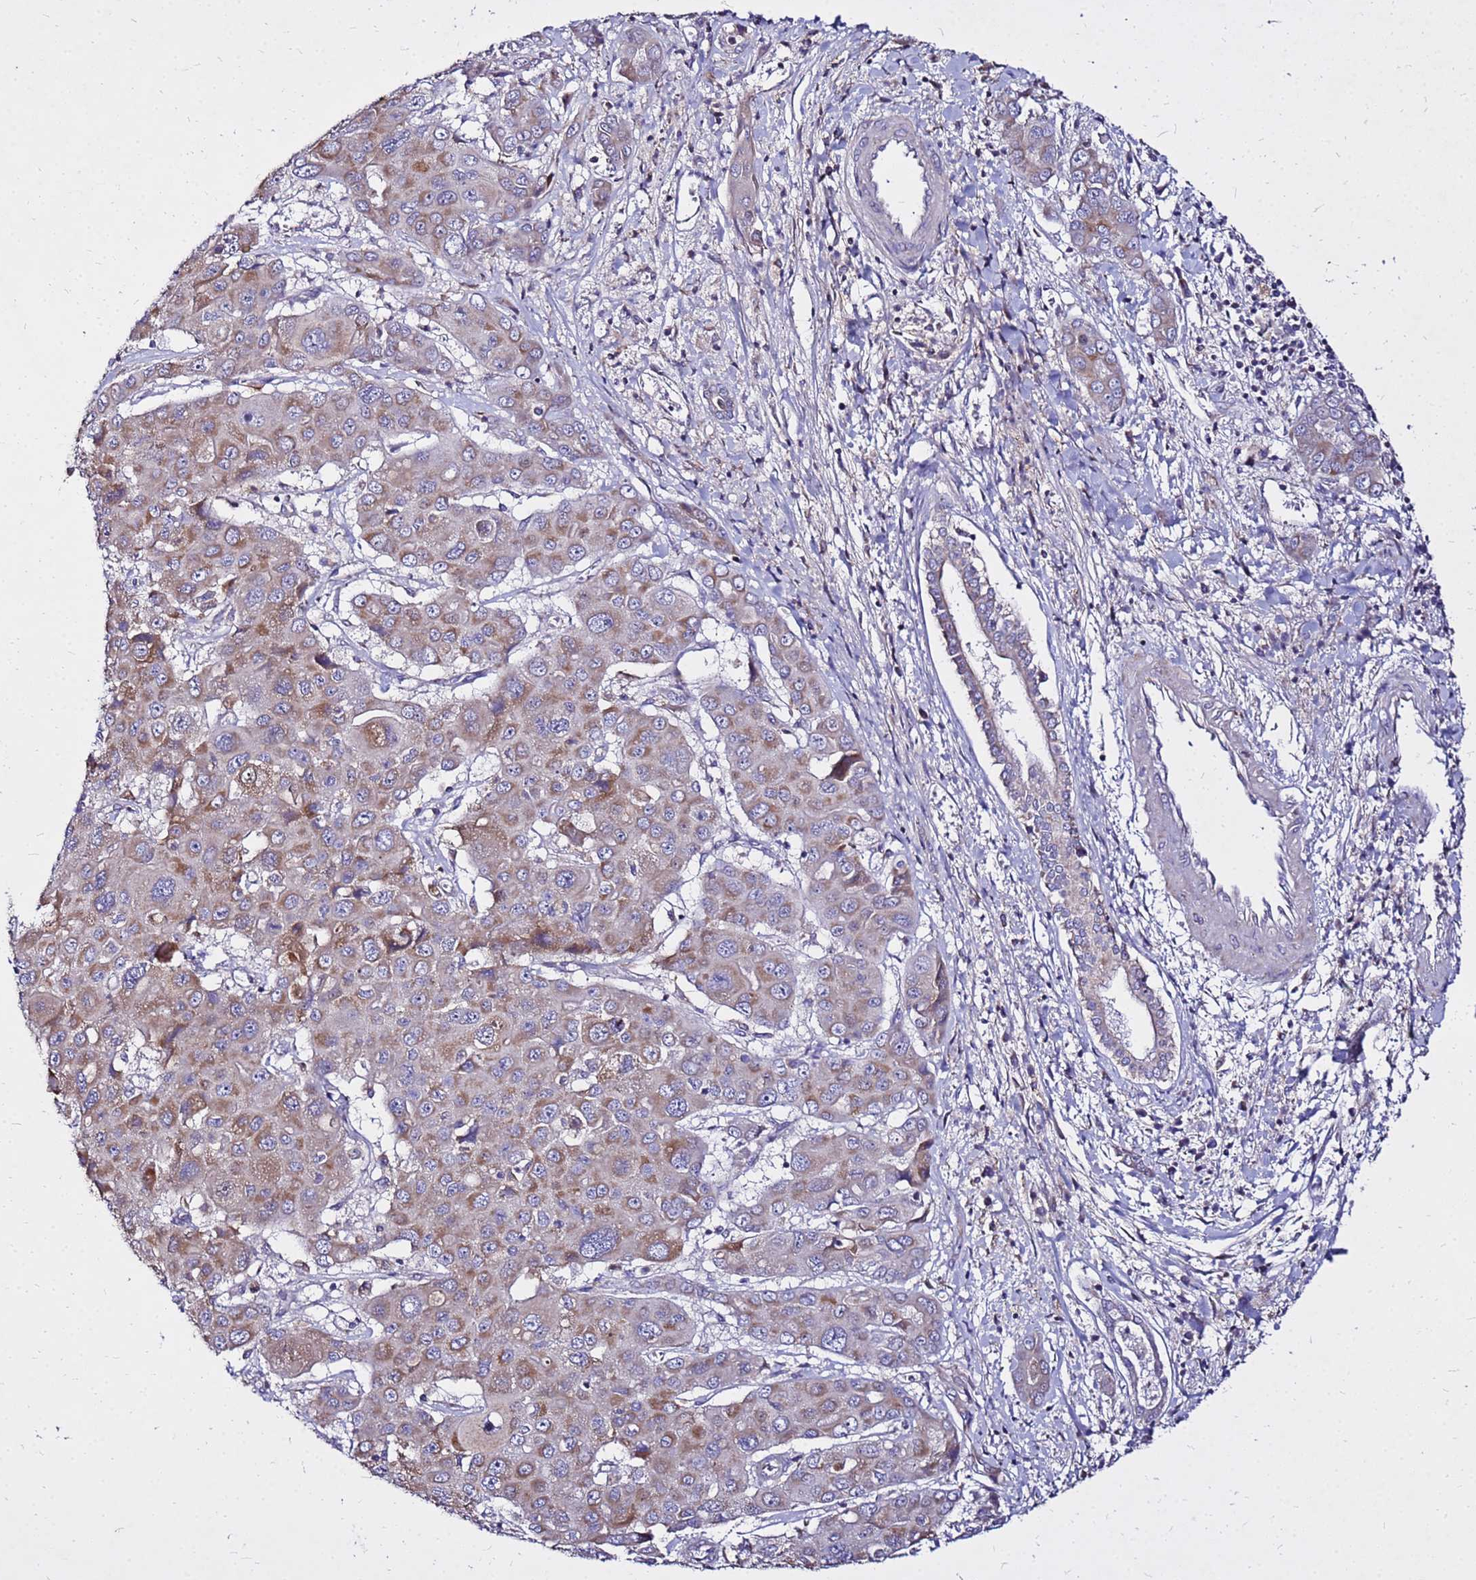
{"staining": {"intensity": "moderate", "quantity": "<25%", "location": "cytoplasmic/membranous"}, "tissue": "liver cancer", "cell_type": "Tumor cells", "image_type": "cancer", "snomed": [{"axis": "morphology", "description": "Cholangiocarcinoma"}, {"axis": "topography", "description": "Liver"}], "caption": "The immunohistochemical stain labels moderate cytoplasmic/membranous expression in tumor cells of liver cholangiocarcinoma tissue.", "gene": "COX14", "patient": {"sex": "male", "age": 67}}